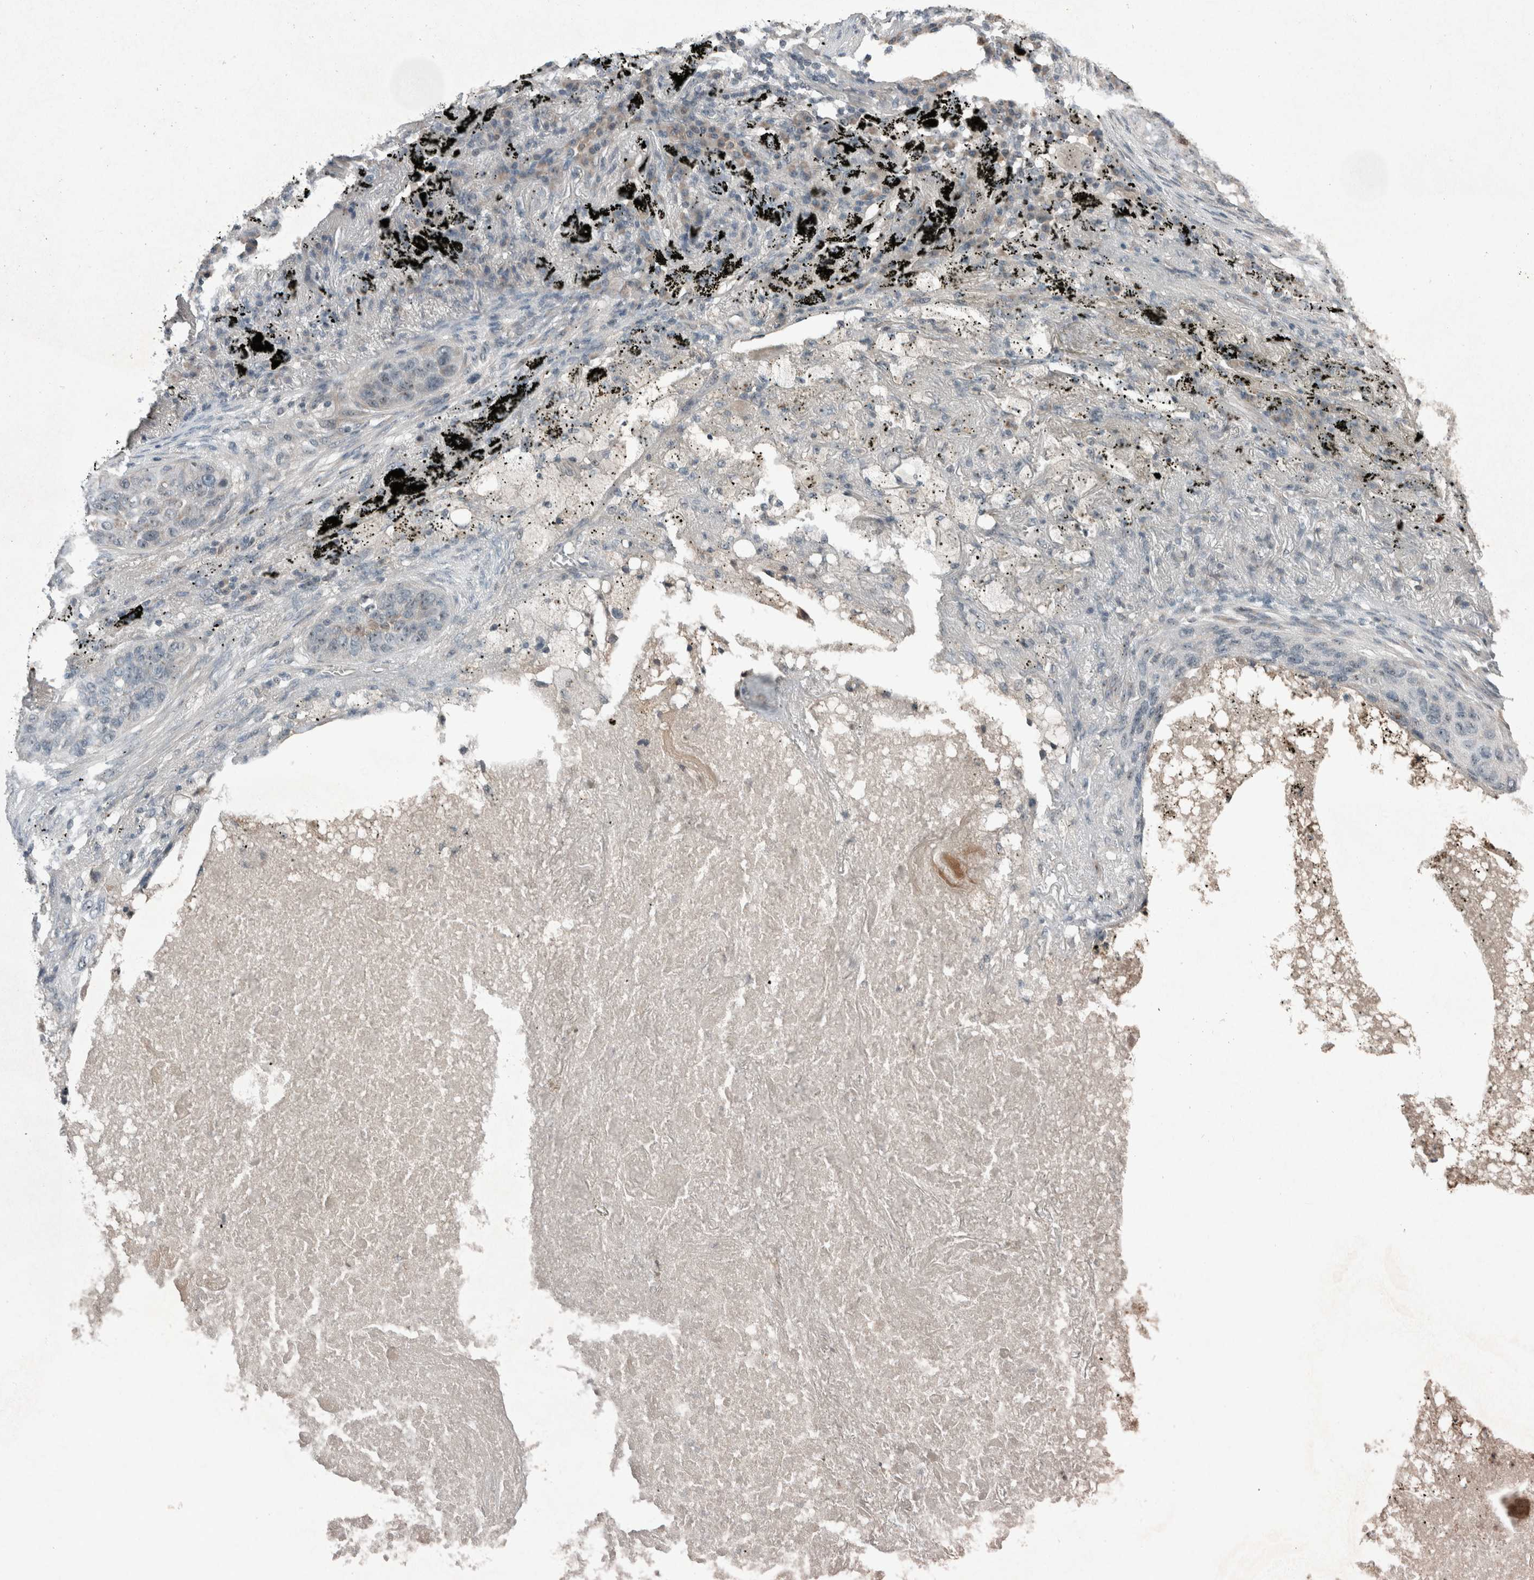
{"staining": {"intensity": "negative", "quantity": "none", "location": "none"}, "tissue": "lung cancer", "cell_type": "Tumor cells", "image_type": "cancer", "snomed": [{"axis": "morphology", "description": "Squamous cell carcinoma, NOS"}, {"axis": "topography", "description": "Lung"}], "caption": "Immunohistochemistry photomicrograph of neoplastic tissue: squamous cell carcinoma (lung) stained with DAB shows no significant protein expression in tumor cells. (Brightfield microscopy of DAB IHC at high magnification).", "gene": "RPF1", "patient": {"sex": "female", "age": 63}}